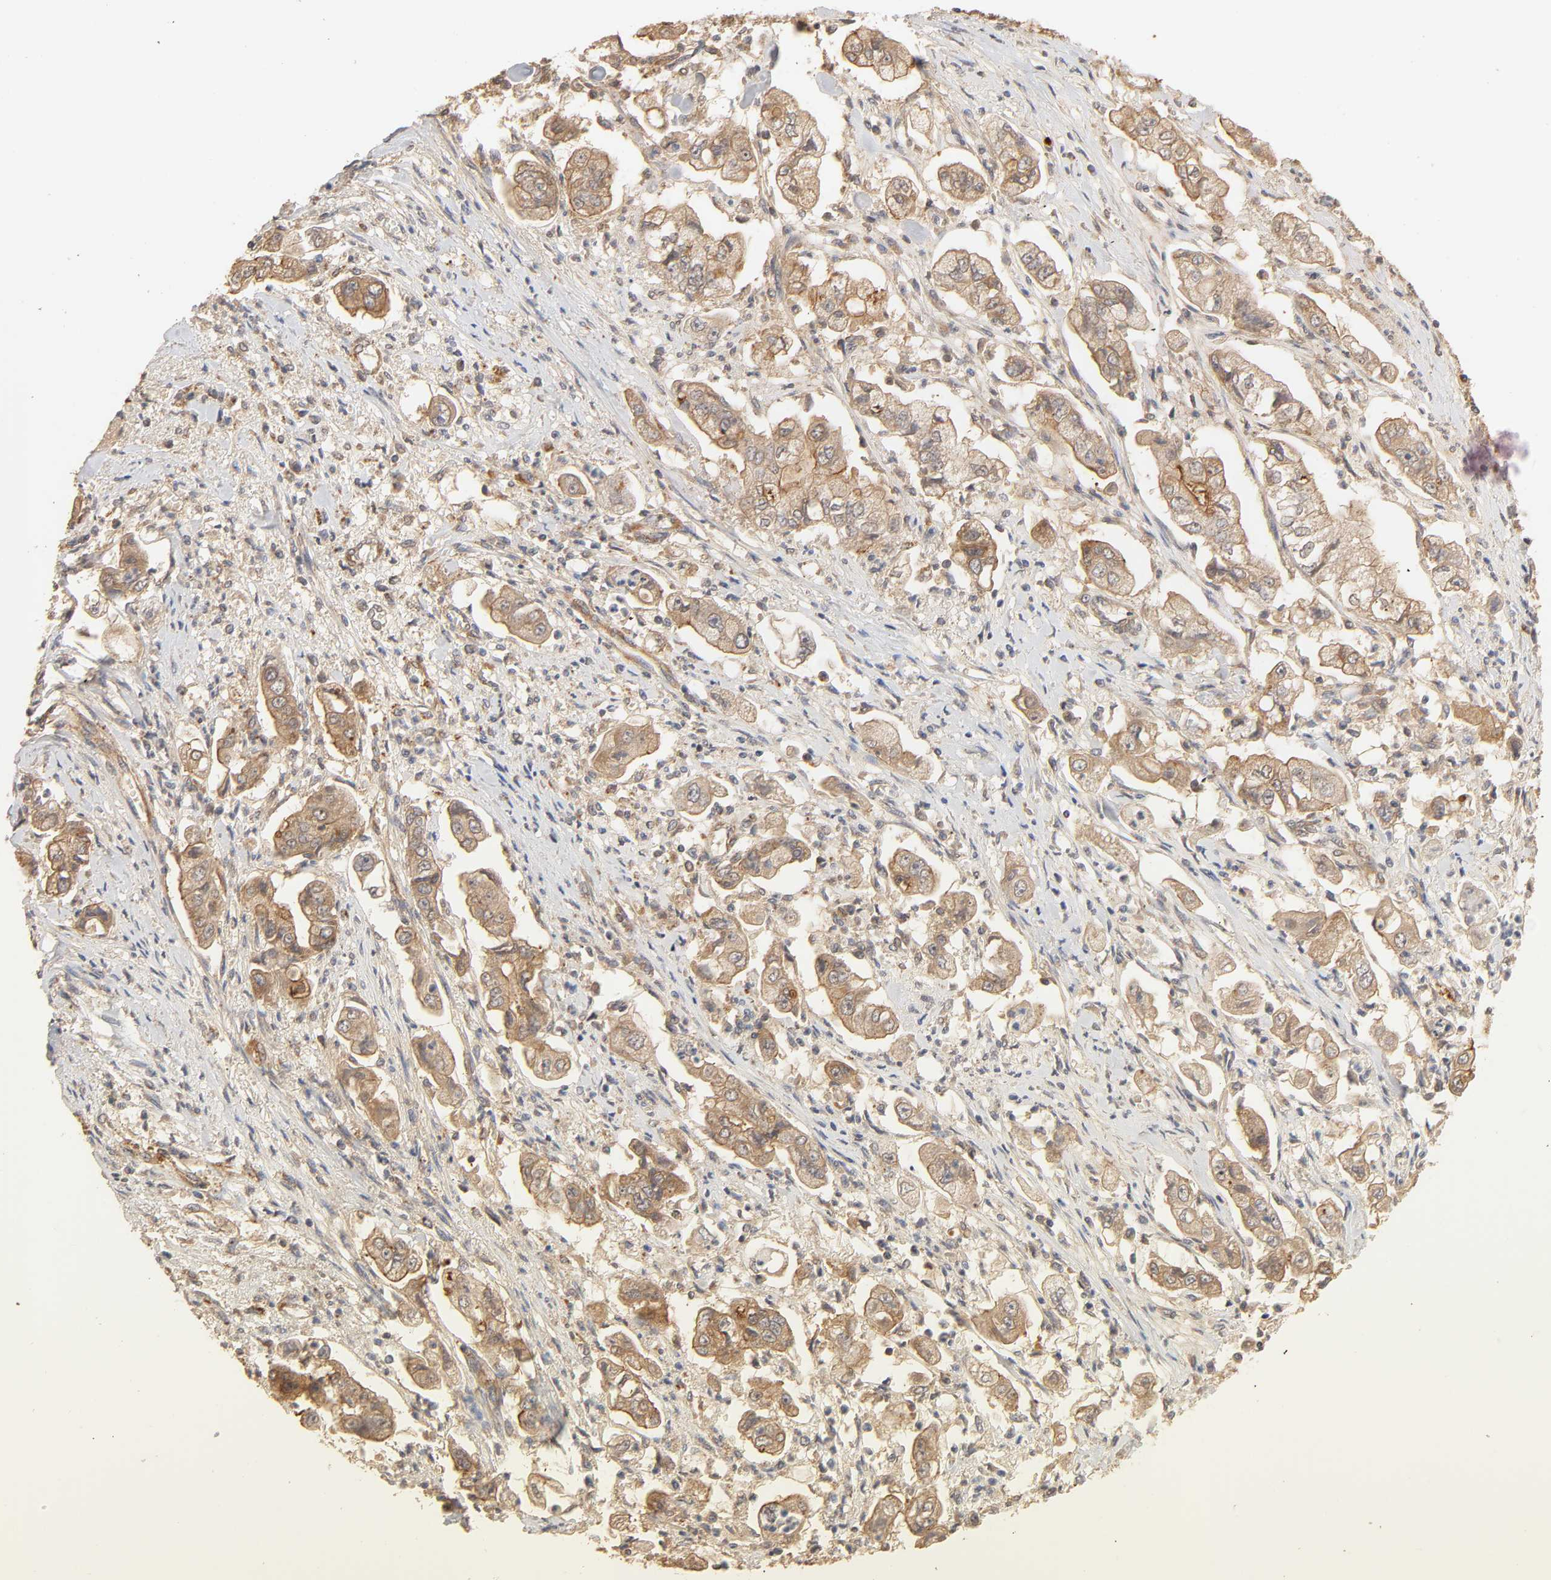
{"staining": {"intensity": "strong", "quantity": ">75%", "location": "cytoplasmic/membranous"}, "tissue": "stomach cancer", "cell_type": "Tumor cells", "image_type": "cancer", "snomed": [{"axis": "morphology", "description": "Adenocarcinoma, NOS"}, {"axis": "topography", "description": "Stomach"}], "caption": "The photomicrograph displays staining of adenocarcinoma (stomach), revealing strong cytoplasmic/membranous protein positivity (brown color) within tumor cells.", "gene": "EPS8", "patient": {"sex": "male", "age": 62}}